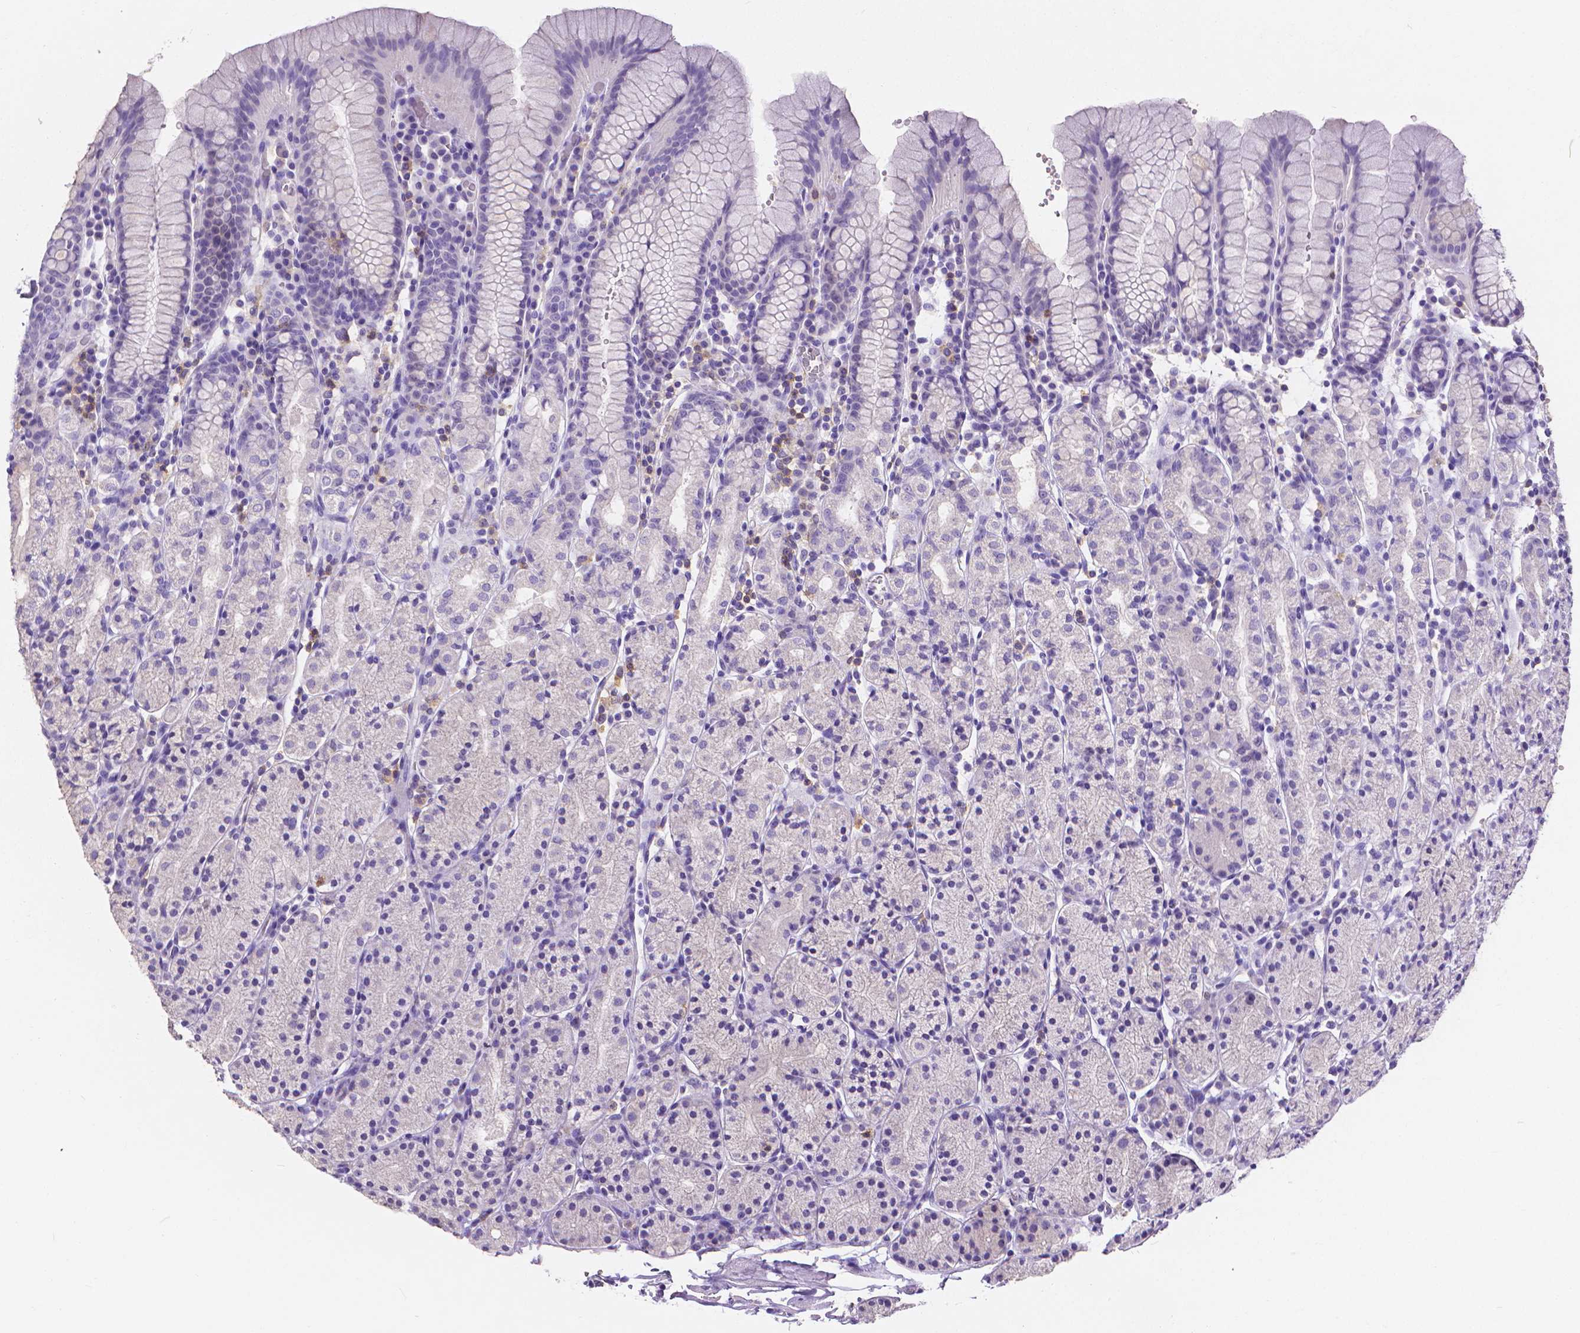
{"staining": {"intensity": "negative", "quantity": "none", "location": "none"}, "tissue": "stomach", "cell_type": "Glandular cells", "image_type": "normal", "snomed": [{"axis": "morphology", "description": "Normal tissue, NOS"}, {"axis": "topography", "description": "Stomach, upper"}, {"axis": "topography", "description": "Stomach"}], "caption": "The immunohistochemistry (IHC) histopathology image has no significant staining in glandular cells of stomach.", "gene": "CD4", "patient": {"sex": "male", "age": 62}}